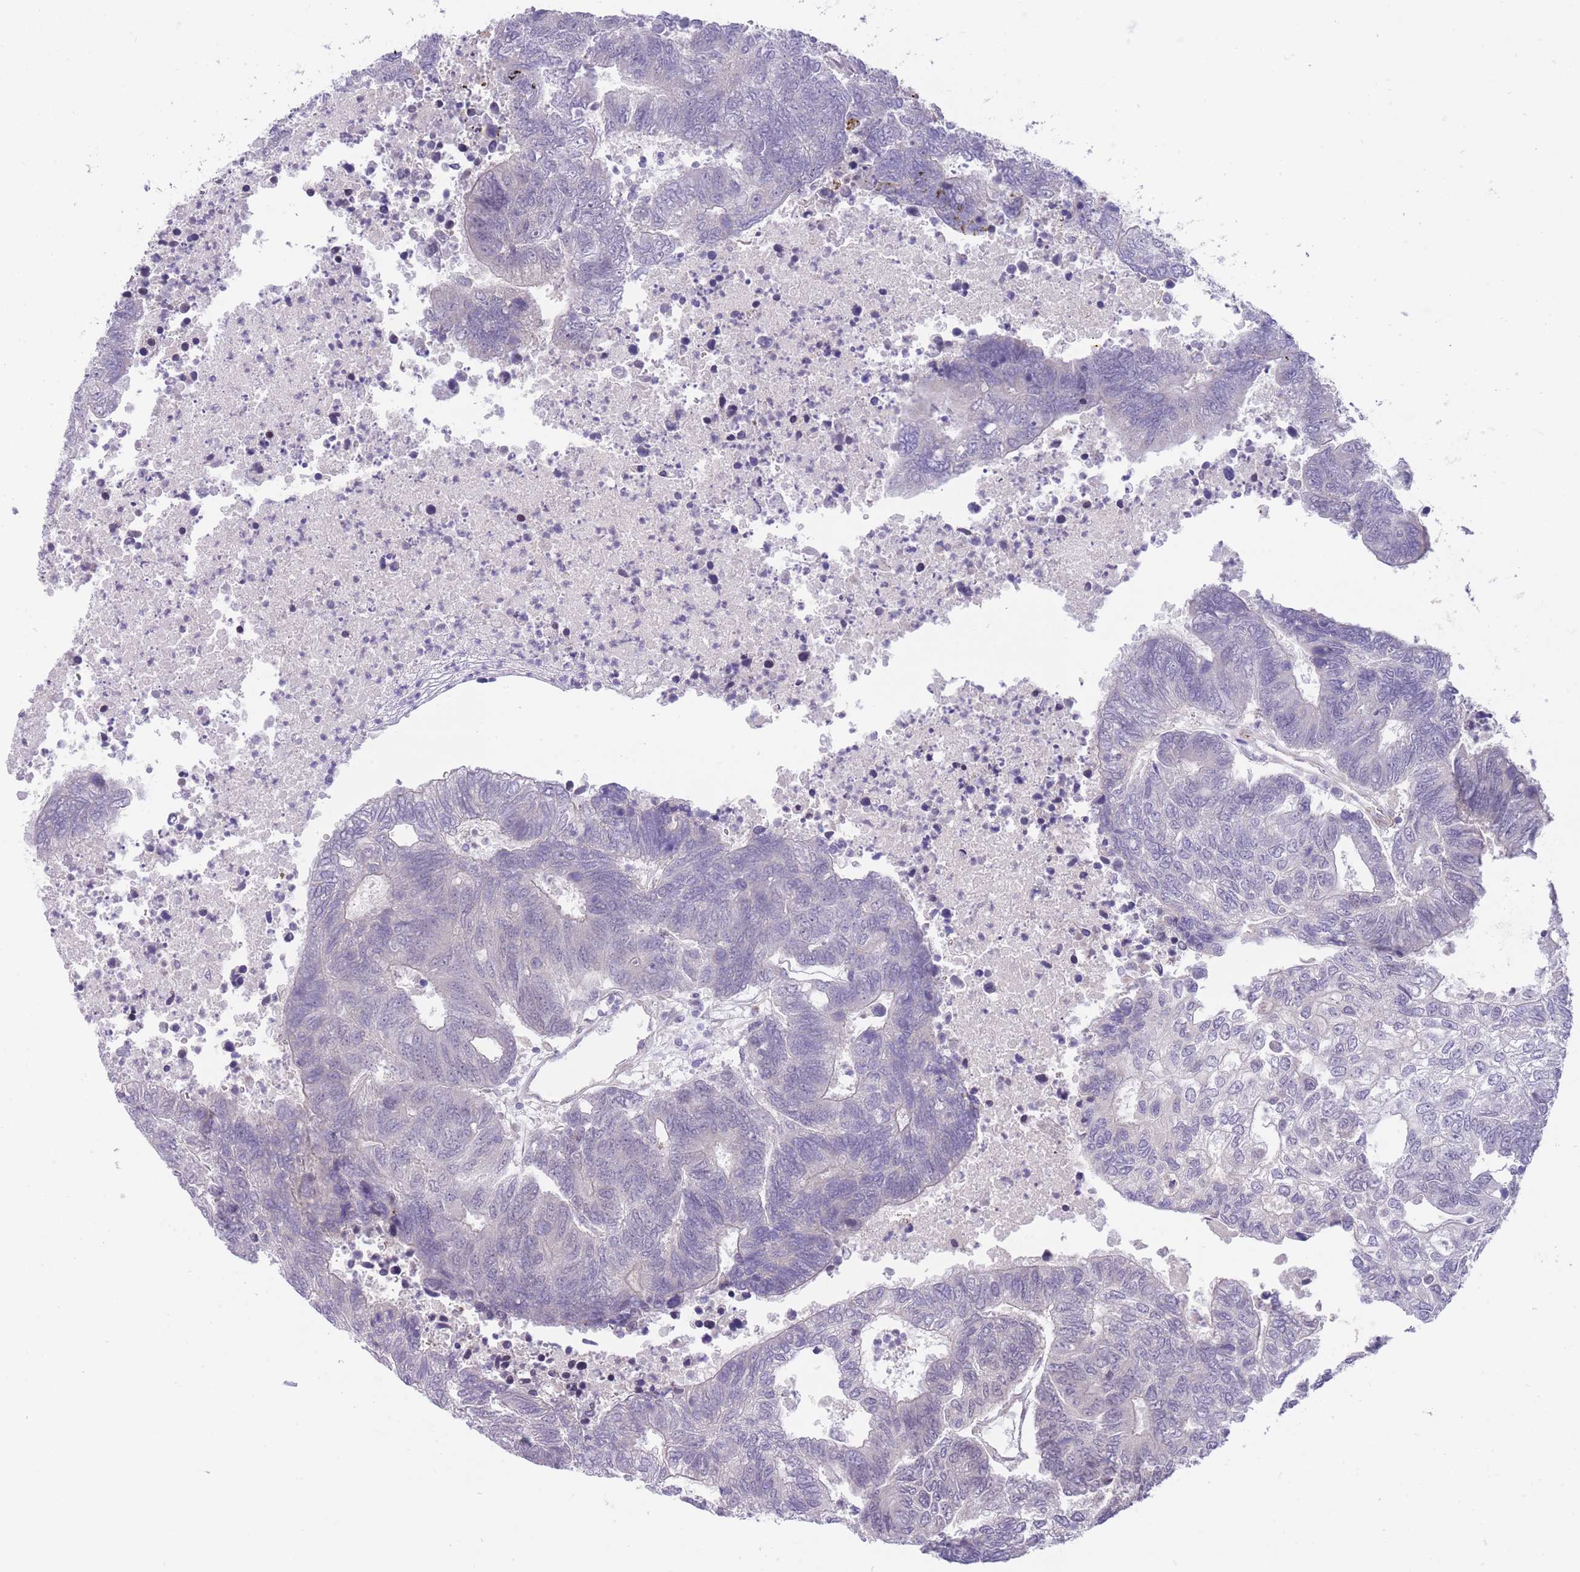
{"staining": {"intensity": "negative", "quantity": "none", "location": "none"}, "tissue": "colorectal cancer", "cell_type": "Tumor cells", "image_type": "cancer", "snomed": [{"axis": "morphology", "description": "Adenocarcinoma, NOS"}, {"axis": "topography", "description": "Colon"}], "caption": "Immunohistochemistry (IHC) of human colorectal cancer displays no positivity in tumor cells. (DAB immunohistochemistry (IHC), high magnification).", "gene": "QTRT1", "patient": {"sex": "female", "age": 48}}